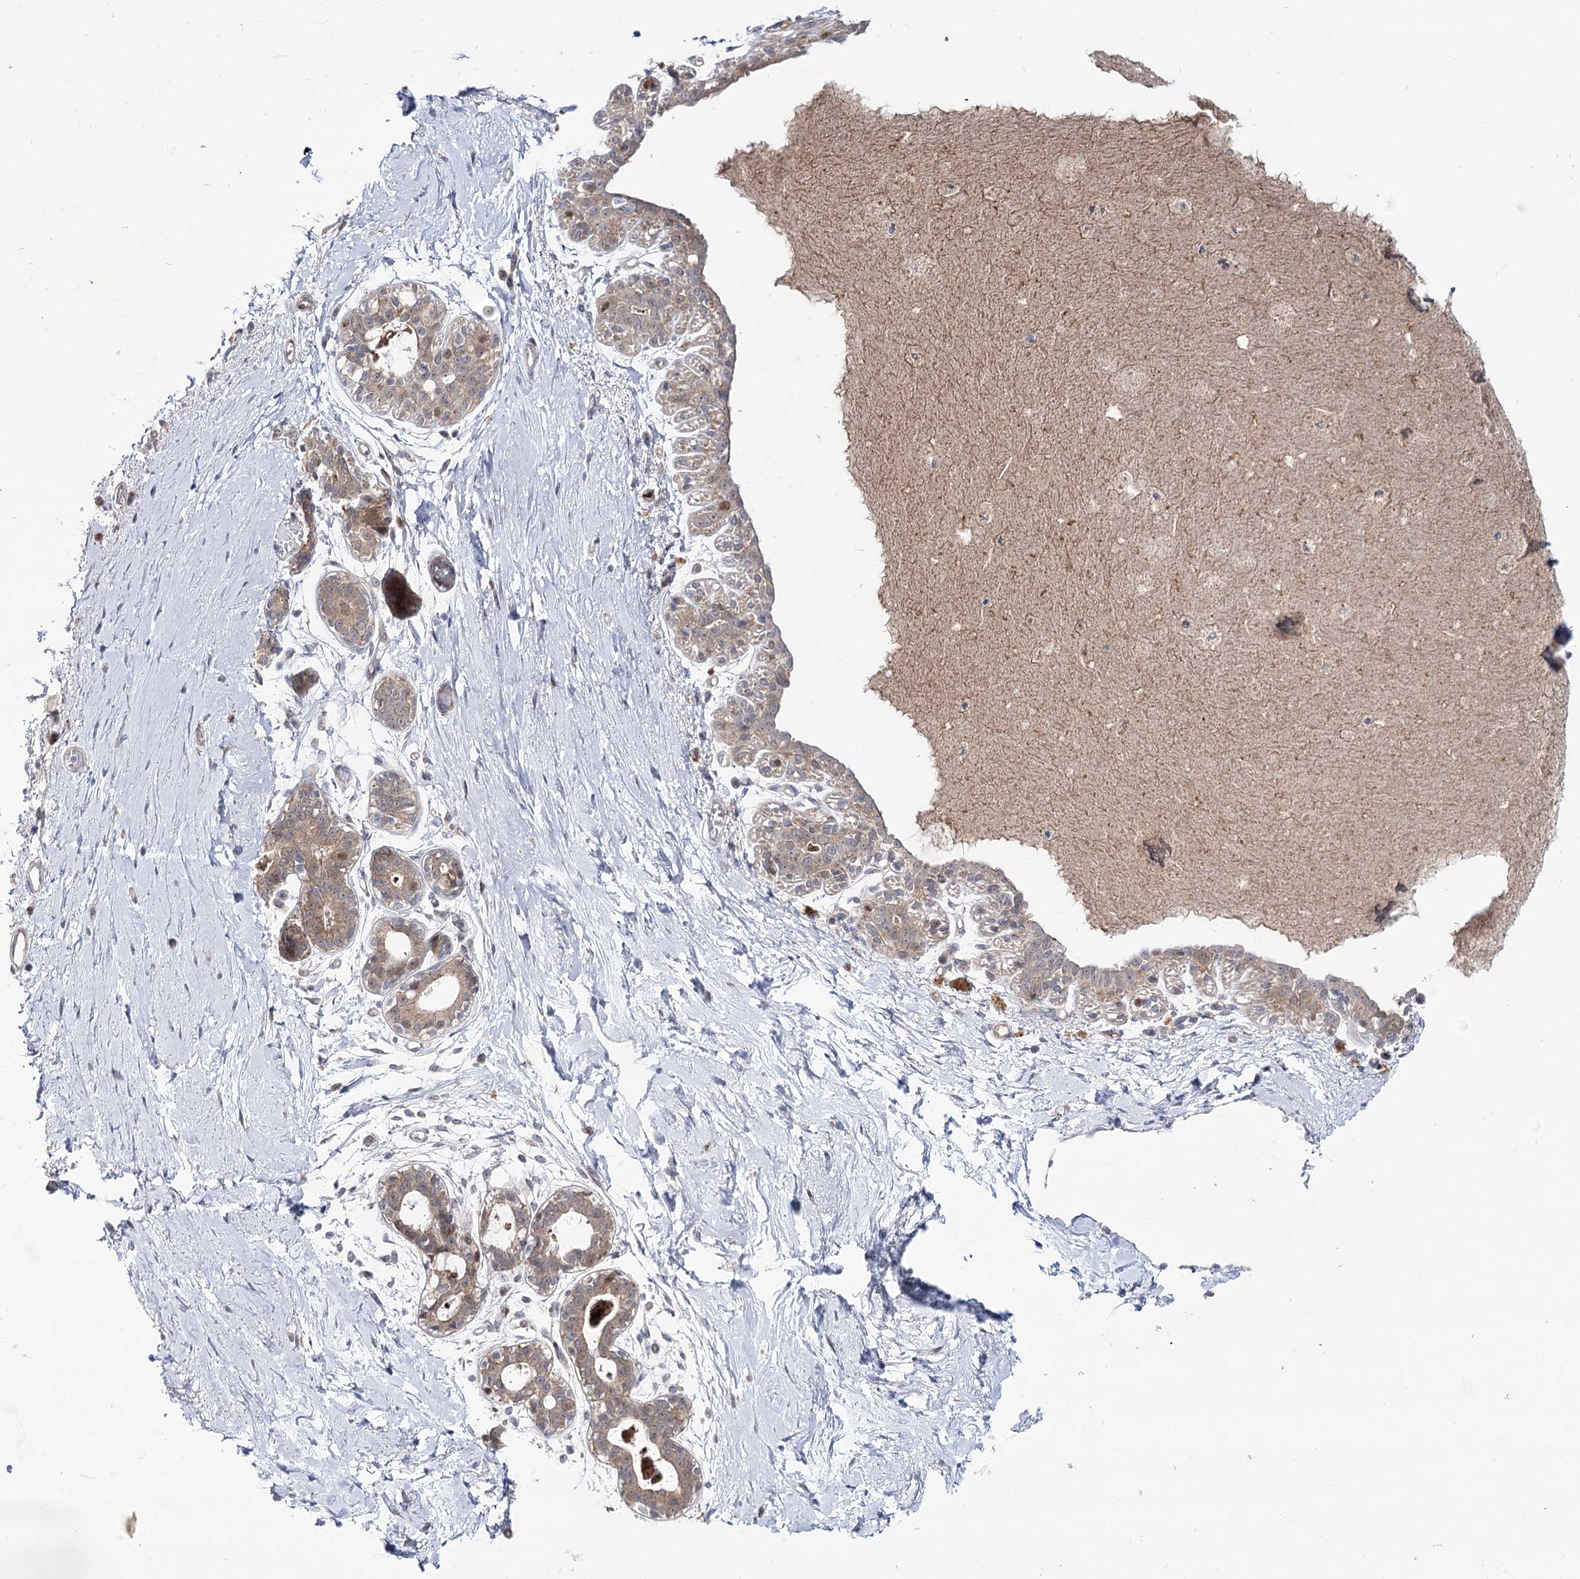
{"staining": {"intensity": "strong", "quantity": ">75%", "location": "cytoplasmic/membranous"}, "tissue": "breast", "cell_type": "Adipocytes", "image_type": "normal", "snomed": [{"axis": "morphology", "description": "Normal tissue, NOS"}, {"axis": "topography", "description": "Breast"}], "caption": "Immunohistochemistry (IHC) image of benign breast: breast stained using IHC demonstrates high levels of strong protein expression localized specifically in the cytoplasmic/membranous of adipocytes, appearing as a cytoplasmic/membranous brown color.", "gene": "ARHGAP32", "patient": {"sex": "female", "age": 45}}